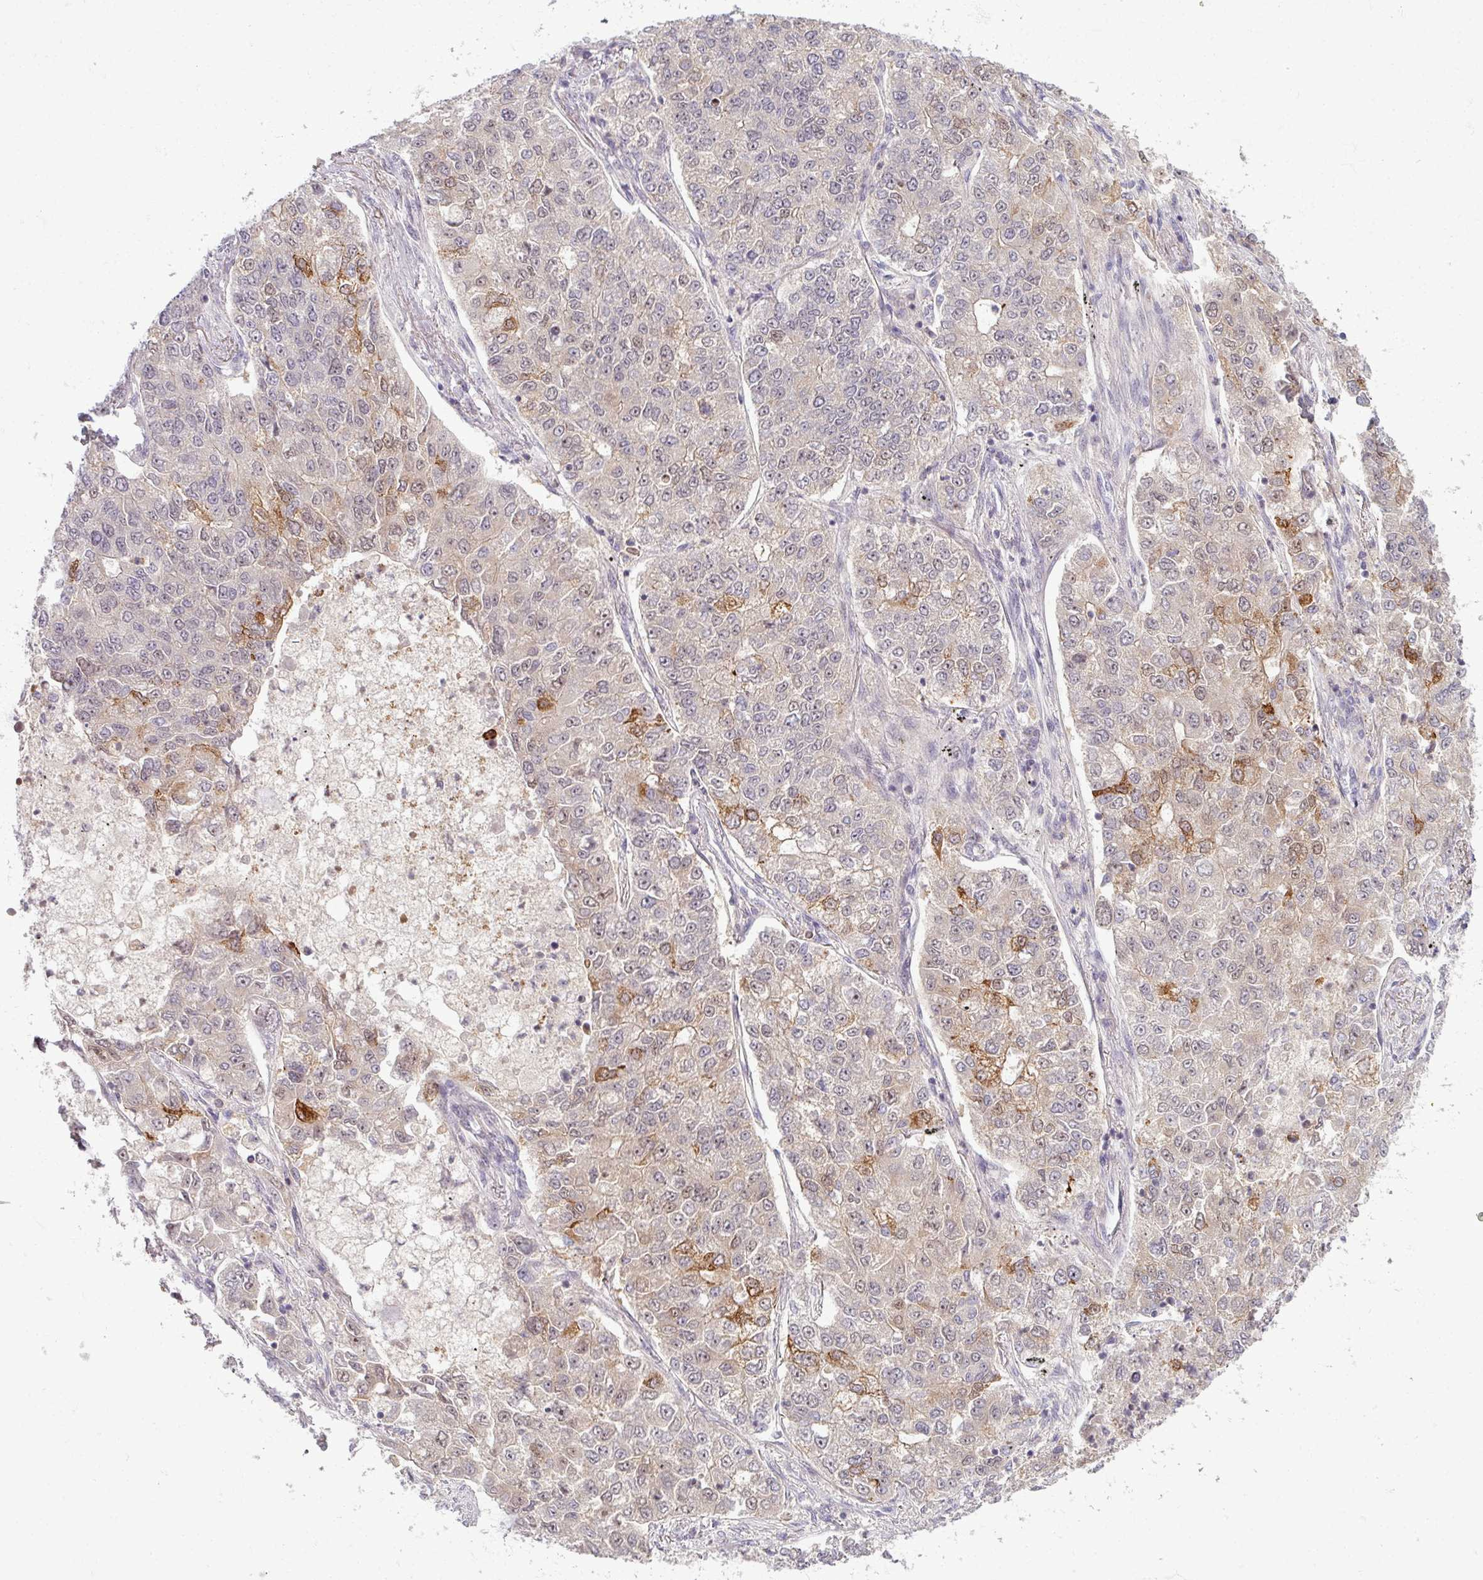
{"staining": {"intensity": "moderate", "quantity": "<25%", "location": "cytoplasmic/membranous"}, "tissue": "lung cancer", "cell_type": "Tumor cells", "image_type": "cancer", "snomed": [{"axis": "morphology", "description": "Adenocarcinoma, NOS"}, {"axis": "topography", "description": "Lung"}], "caption": "Immunohistochemical staining of lung cancer (adenocarcinoma) reveals low levels of moderate cytoplasmic/membranous protein expression in about <25% of tumor cells. The protein of interest is stained brown, and the nuclei are stained in blue (DAB (3,3'-diaminobenzidine) IHC with brightfield microscopy, high magnification).", "gene": "TTLL7", "patient": {"sex": "male", "age": 49}}